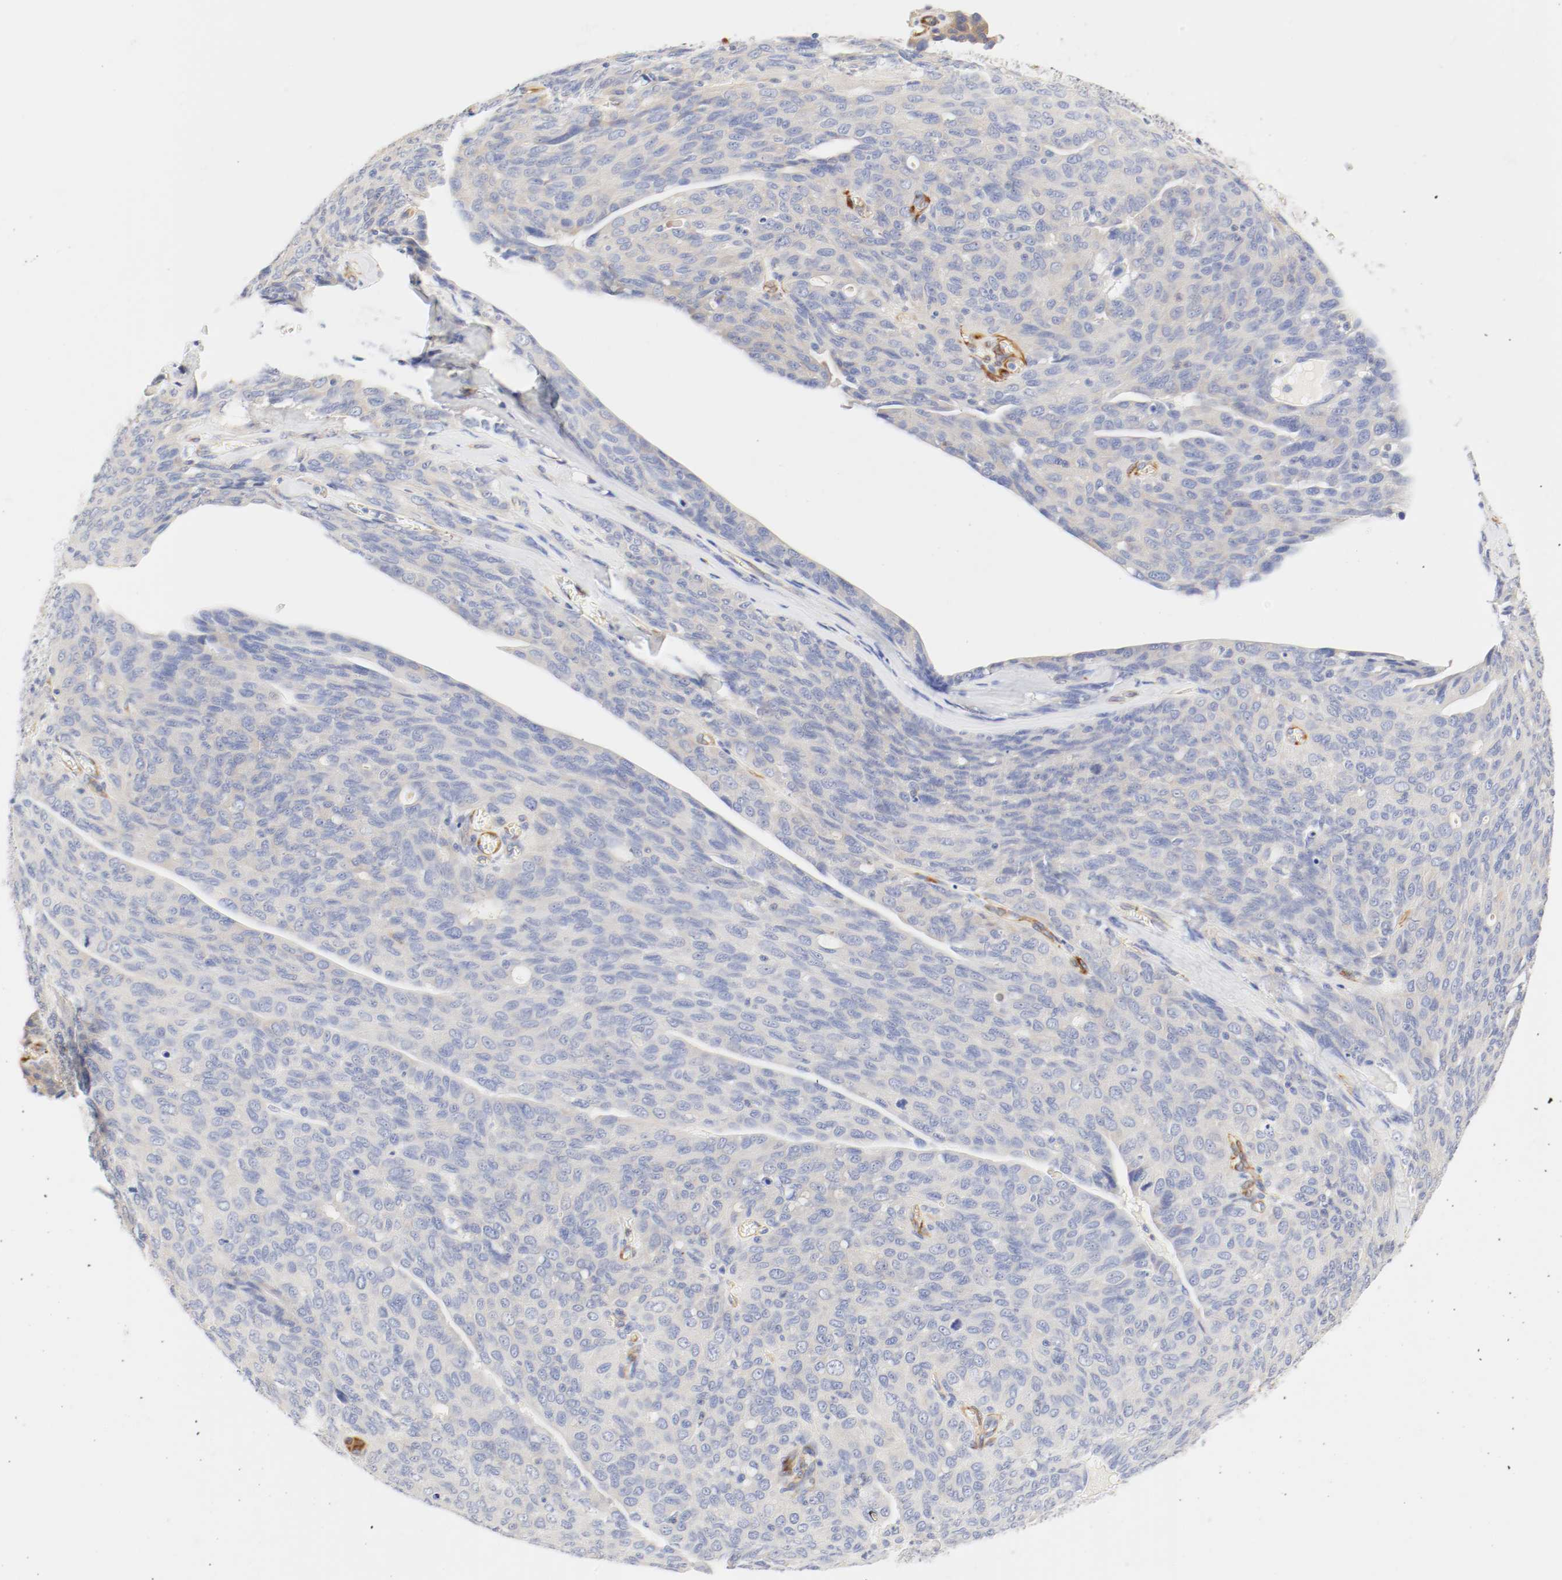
{"staining": {"intensity": "weak", "quantity": "<25%", "location": "cytoplasmic/membranous"}, "tissue": "ovarian cancer", "cell_type": "Tumor cells", "image_type": "cancer", "snomed": [{"axis": "morphology", "description": "Carcinoma, endometroid"}, {"axis": "topography", "description": "Ovary"}], "caption": "Immunohistochemistry (IHC) of human ovarian cancer (endometroid carcinoma) reveals no positivity in tumor cells. Brightfield microscopy of immunohistochemistry stained with DAB (3,3'-diaminobenzidine) (brown) and hematoxylin (blue), captured at high magnification.", "gene": "GIT1", "patient": {"sex": "female", "age": 60}}